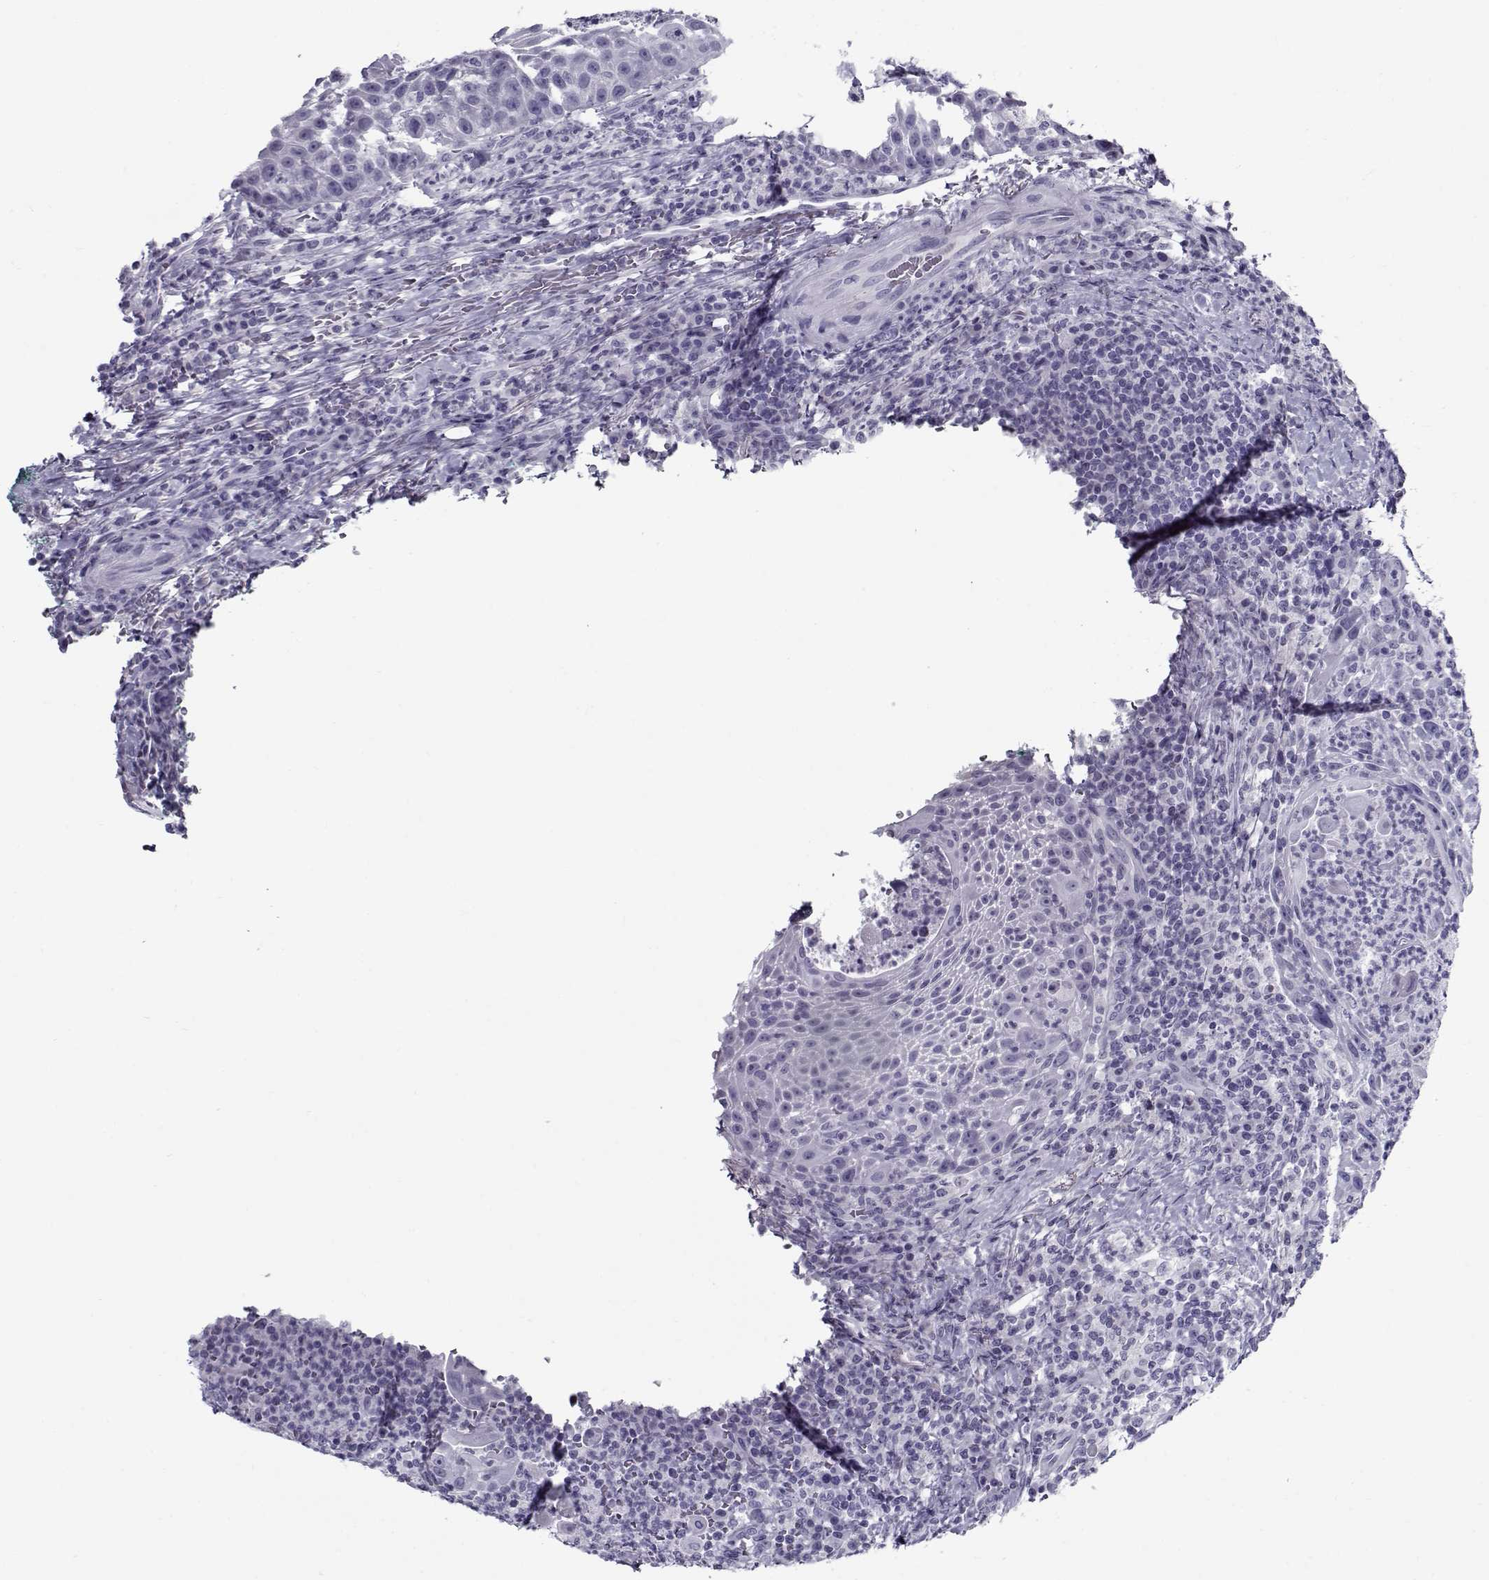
{"staining": {"intensity": "negative", "quantity": "none", "location": "none"}, "tissue": "head and neck cancer", "cell_type": "Tumor cells", "image_type": "cancer", "snomed": [{"axis": "morphology", "description": "Squamous cell carcinoma, NOS"}, {"axis": "topography", "description": "Head-Neck"}], "caption": "Immunohistochemistry (IHC) image of head and neck squamous cell carcinoma stained for a protein (brown), which exhibits no expression in tumor cells.", "gene": "GAGE2A", "patient": {"sex": "male", "age": 69}}